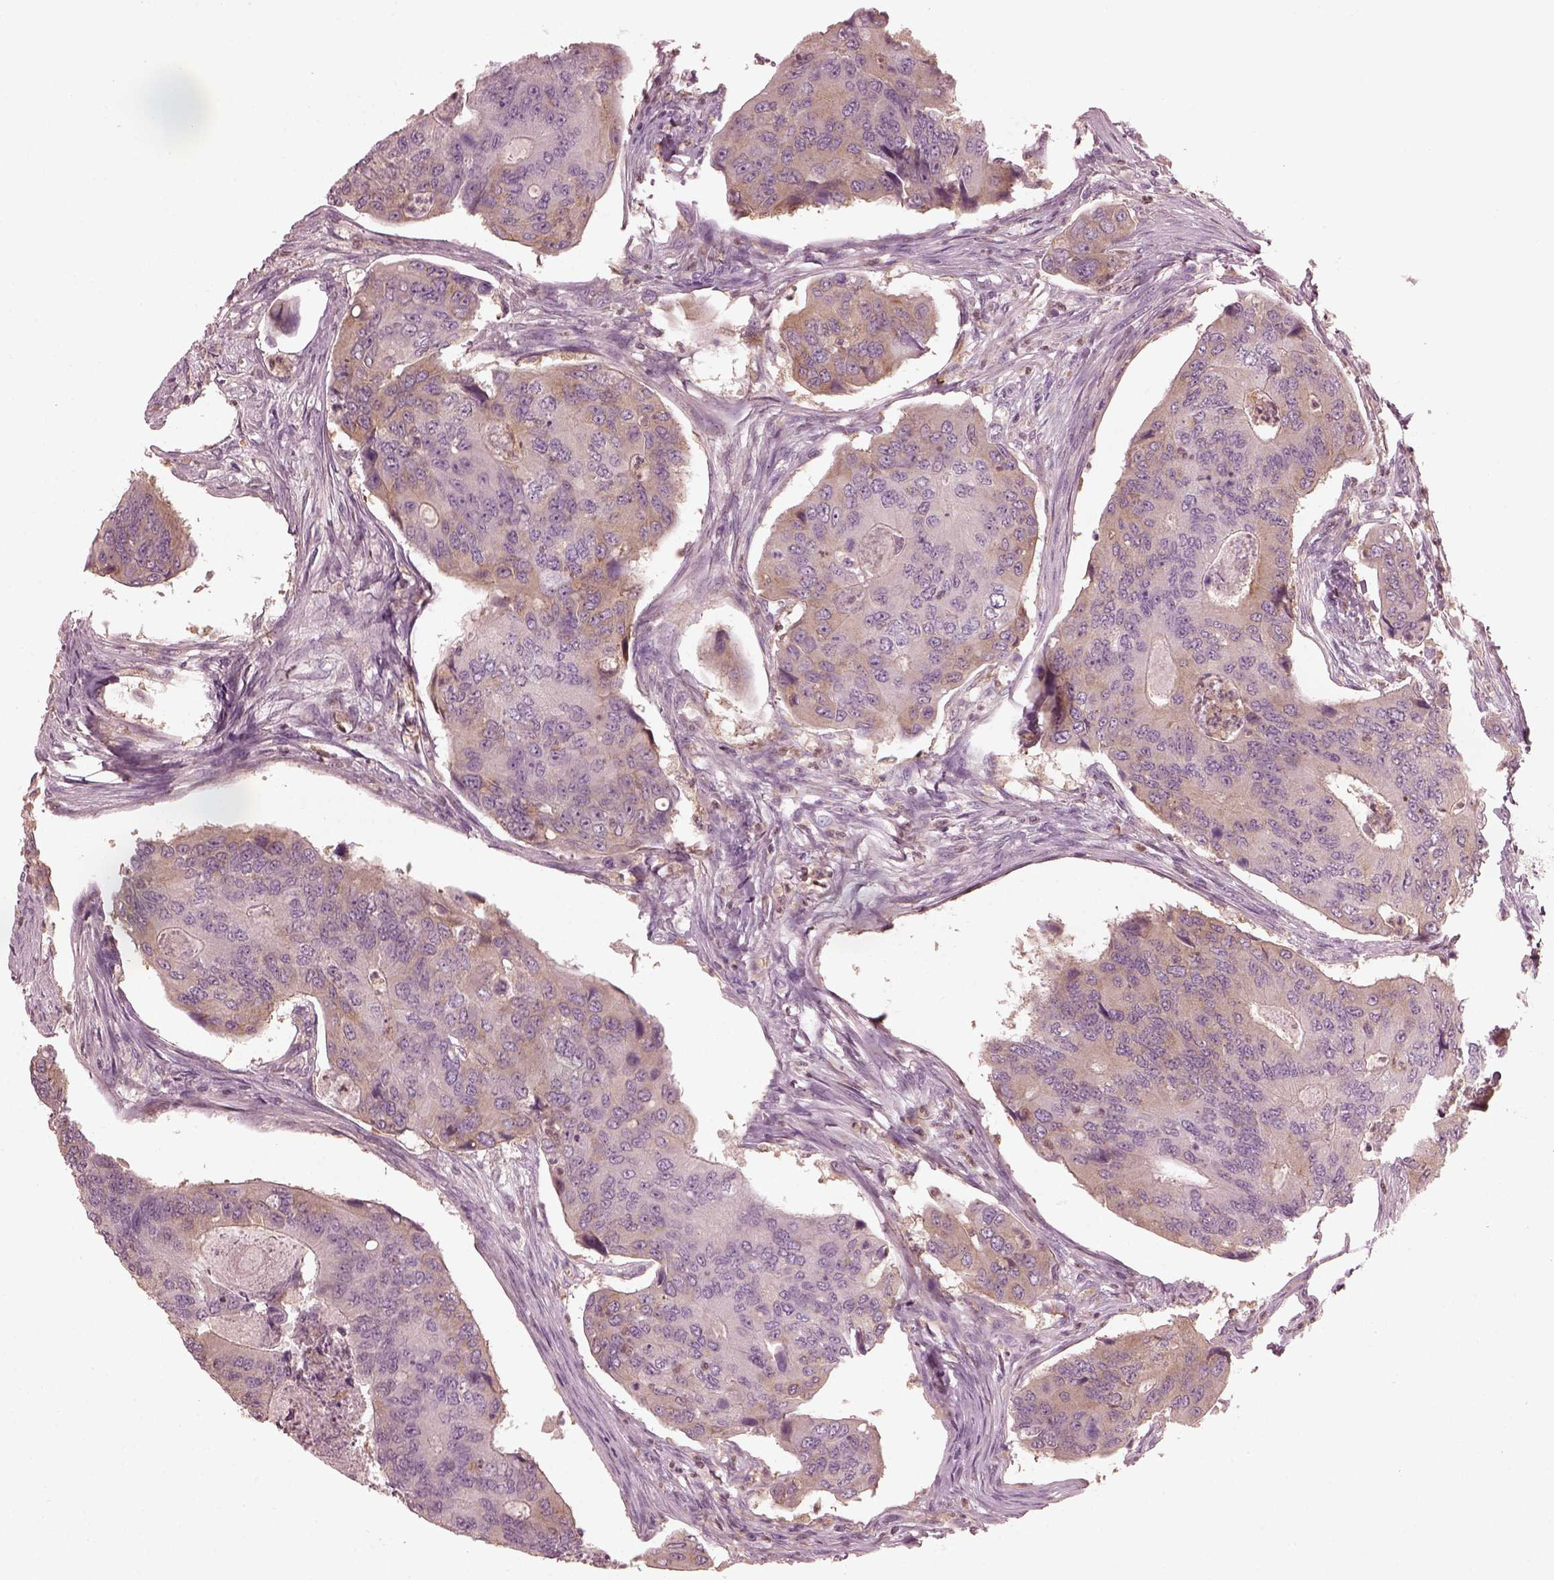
{"staining": {"intensity": "weak", "quantity": "25%-75%", "location": "cytoplasmic/membranous"}, "tissue": "colorectal cancer", "cell_type": "Tumor cells", "image_type": "cancer", "snomed": [{"axis": "morphology", "description": "Adenocarcinoma, NOS"}, {"axis": "topography", "description": "Colon"}], "caption": "An immunohistochemistry (IHC) image of tumor tissue is shown. Protein staining in brown highlights weak cytoplasmic/membranous positivity in adenocarcinoma (colorectal) within tumor cells.", "gene": "PSTPIP2", "patient": {"sex": "female", "age": 67}}